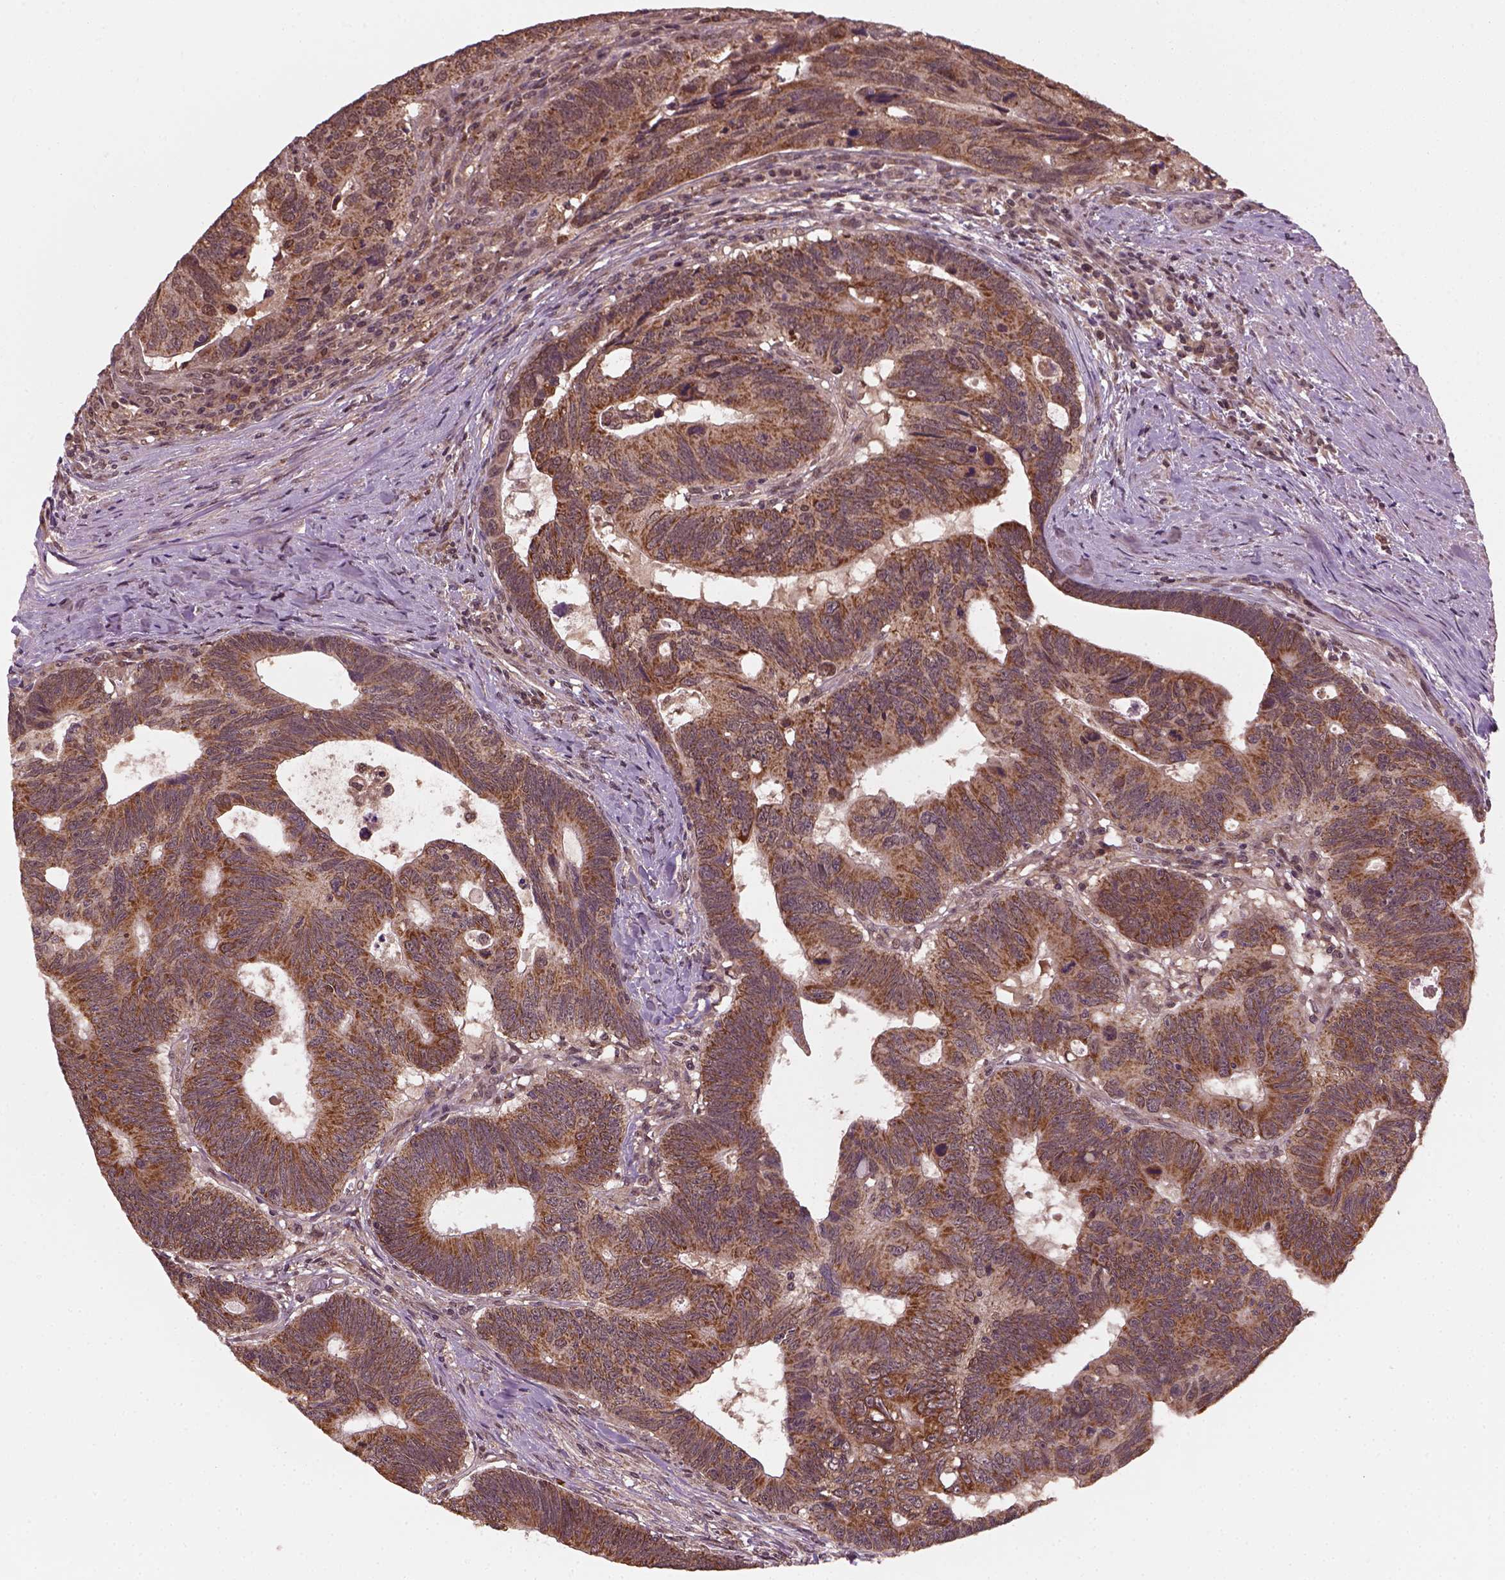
{"staining": {"intensity": "strong", "quantity": ">75%", "location": "cytoplasmic/membranous"}, "tissue": "colorectal cancer", "cell_type": "Tumor cells", "image_type": "cancer", "snomed": [{"axis": "morphology", "description": "Adenocarcinoma, NOS"}, {"axis": "topography", "description": "Colon"}], "caption": "This is a histology image of immunohistochemistry (IHC) staining of colorectal cancer (adenocarcinoma), which shows strong staining in the cytoplasmic/membranous of tumor cells.", "gene": "NUDT9", "patient": {"sex": "female", "age": 77}}